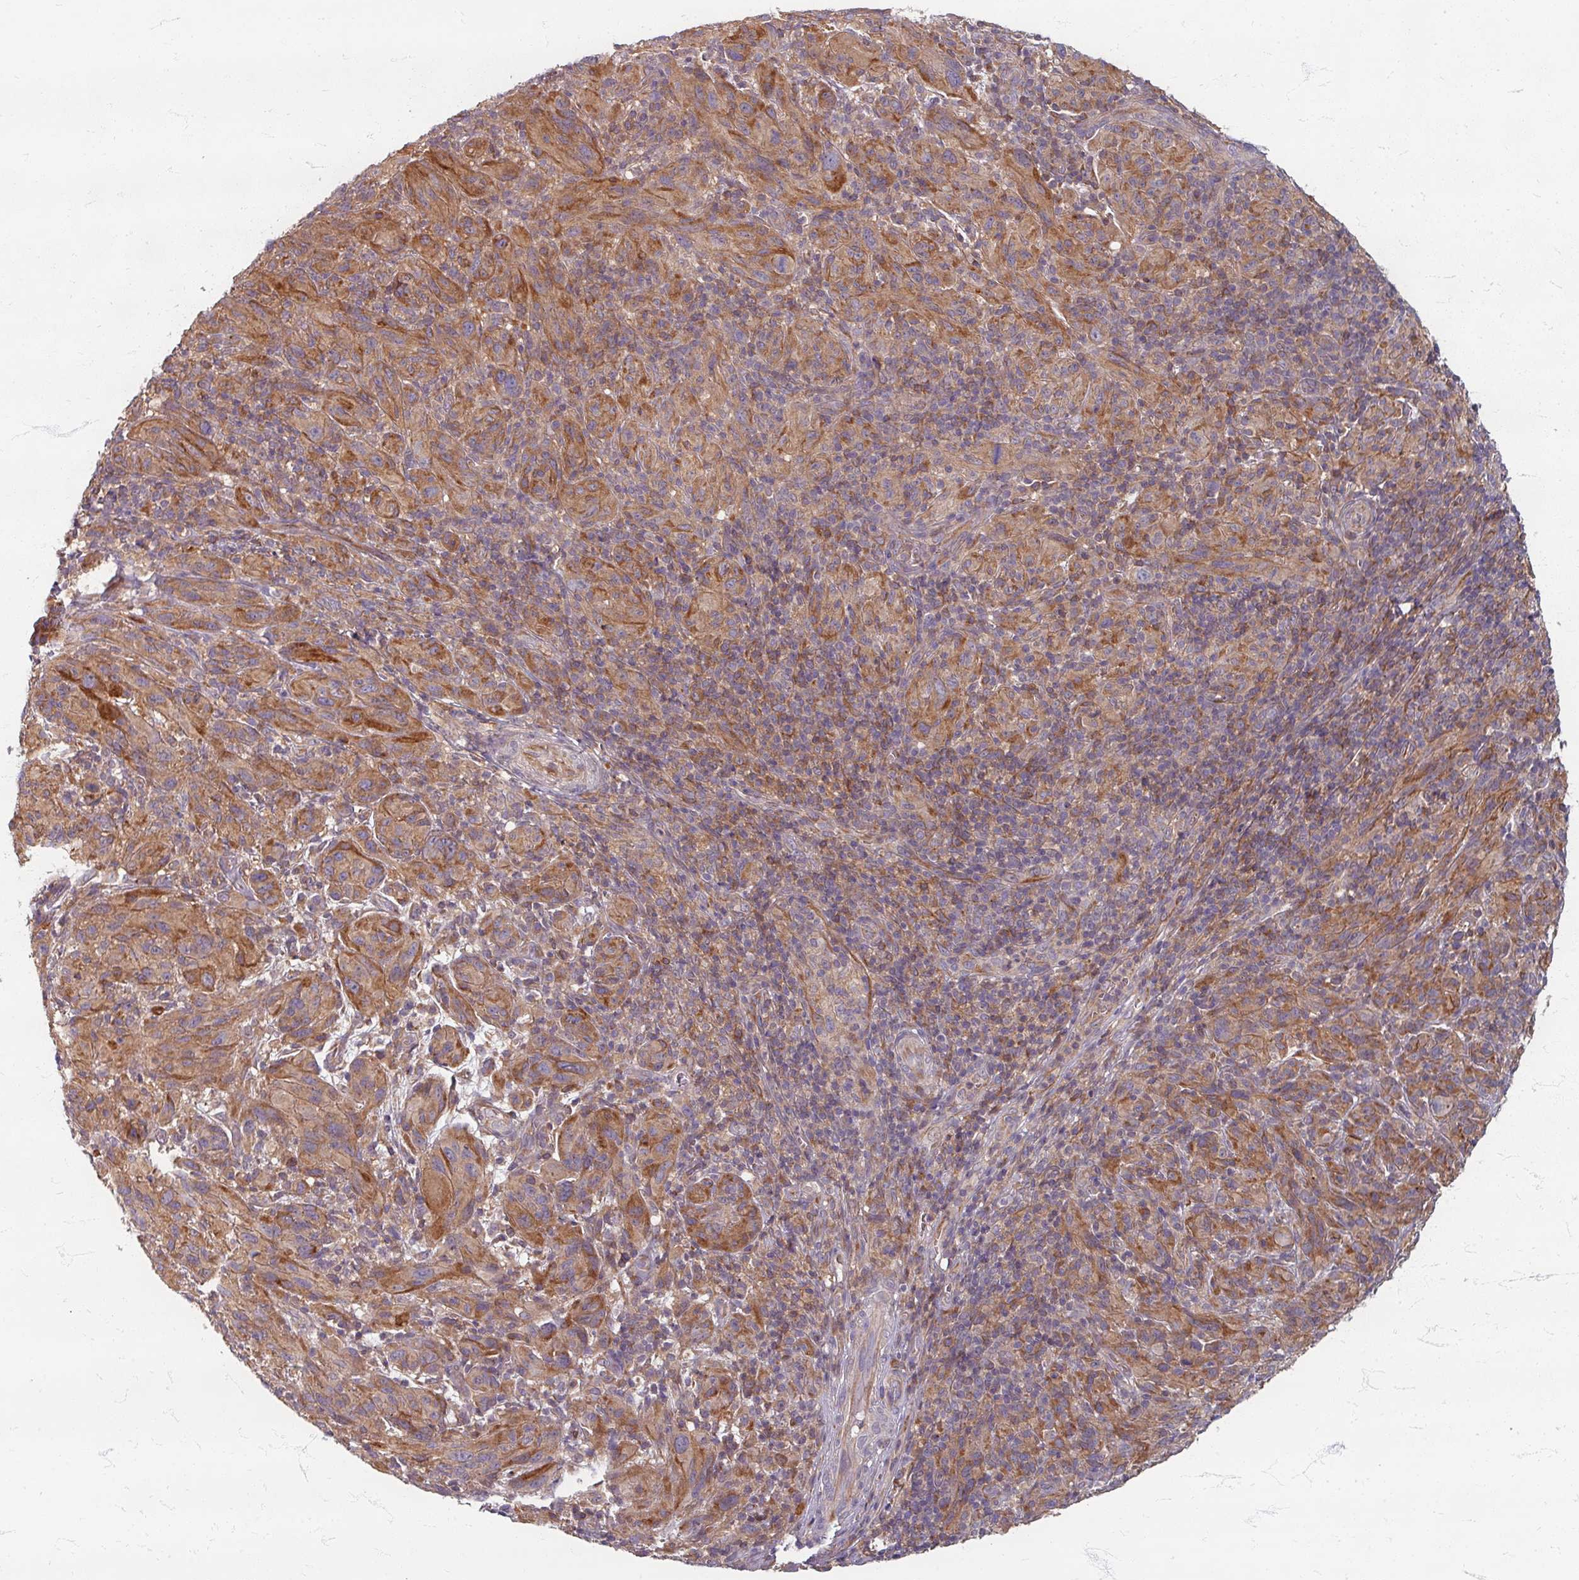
{"staining": {"intensity": "moderate", "quantity": ">75%", "location": "cytoplasmic/membranous"}, "tissue": "melanoma", "cell_type": "Tumor cells", "image_type": "cancer", "snomed": [{"axis": "morphology", "description": "Malignant melanoma, NOS"}, {"axis": "topography", "description": "Skin of head"}], "caption": "The histopathology image exhibits a brown stain indicating the presence of a protein in the cytoplasmic/membranous of tumor cells in melanoma.", "gene": "STAM", "patient": {"sex": "male", "age": 96}}